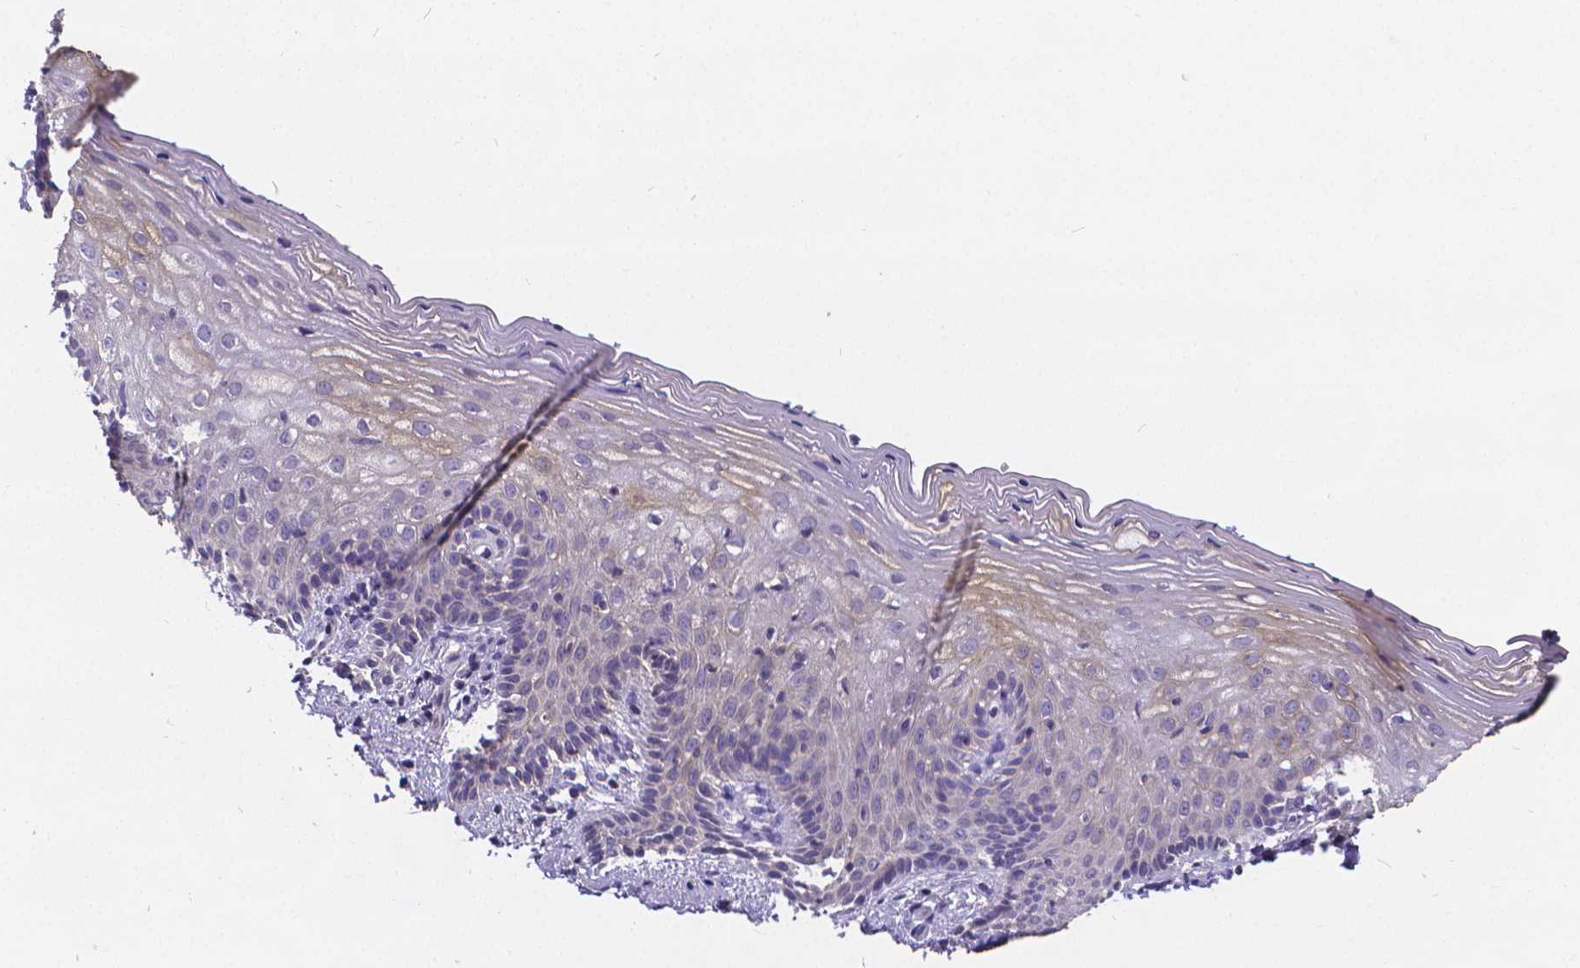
{"staining": {"intensity": "negative", "quantity": "none", "location": "none"}, "tissue": "vagina", "cell_type": "Squamous epithelial cells", "image_type": "normal", "snomed": [{"axis": "morphology", "description": "Normal tissue, NOS"}, {"axis": "topography", "description": "Vagina"}], "caption": "Image shows no protein positivity in squamous epithelial cells of normal vagina.", "gene": "GLRB", "patient": {"sex": "female", "age": 45}}